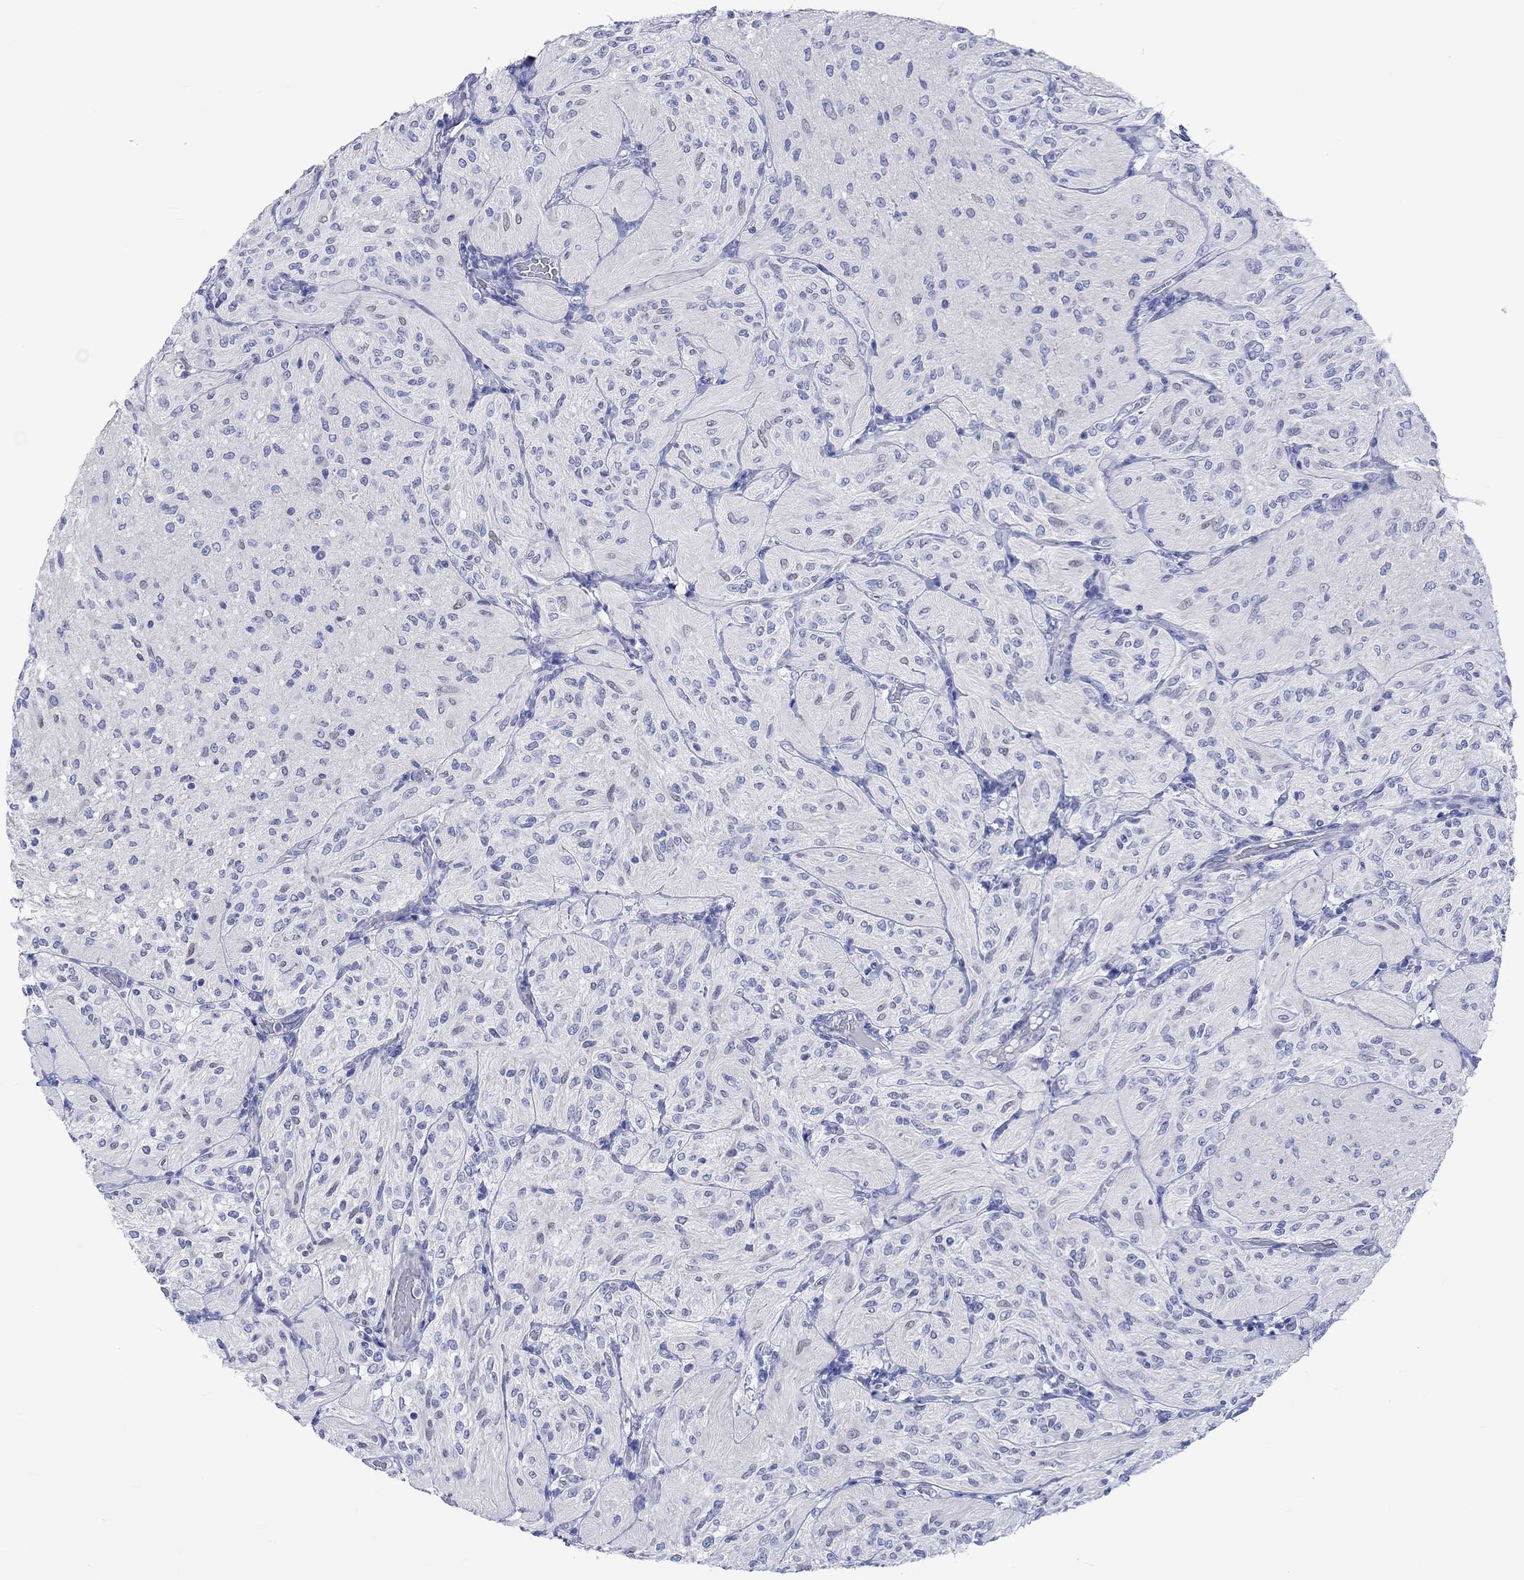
{"staining": {"intensity": "negative", "quantity": "none", "location": "none"}, "tissue": "glioma", "cell_type": "Tumor cells", "image_type": "cancer", "snomed": [{"axis": "morphology", "description": "Glioma, malignant, Low grade"}, {"axis": "topography", "description": "Brain"}], "caption": "The micrograph shows no staining of tumor cells in glioma.", "gene": "KLHL33", "patient": {"sex": "male", "age": 3}}